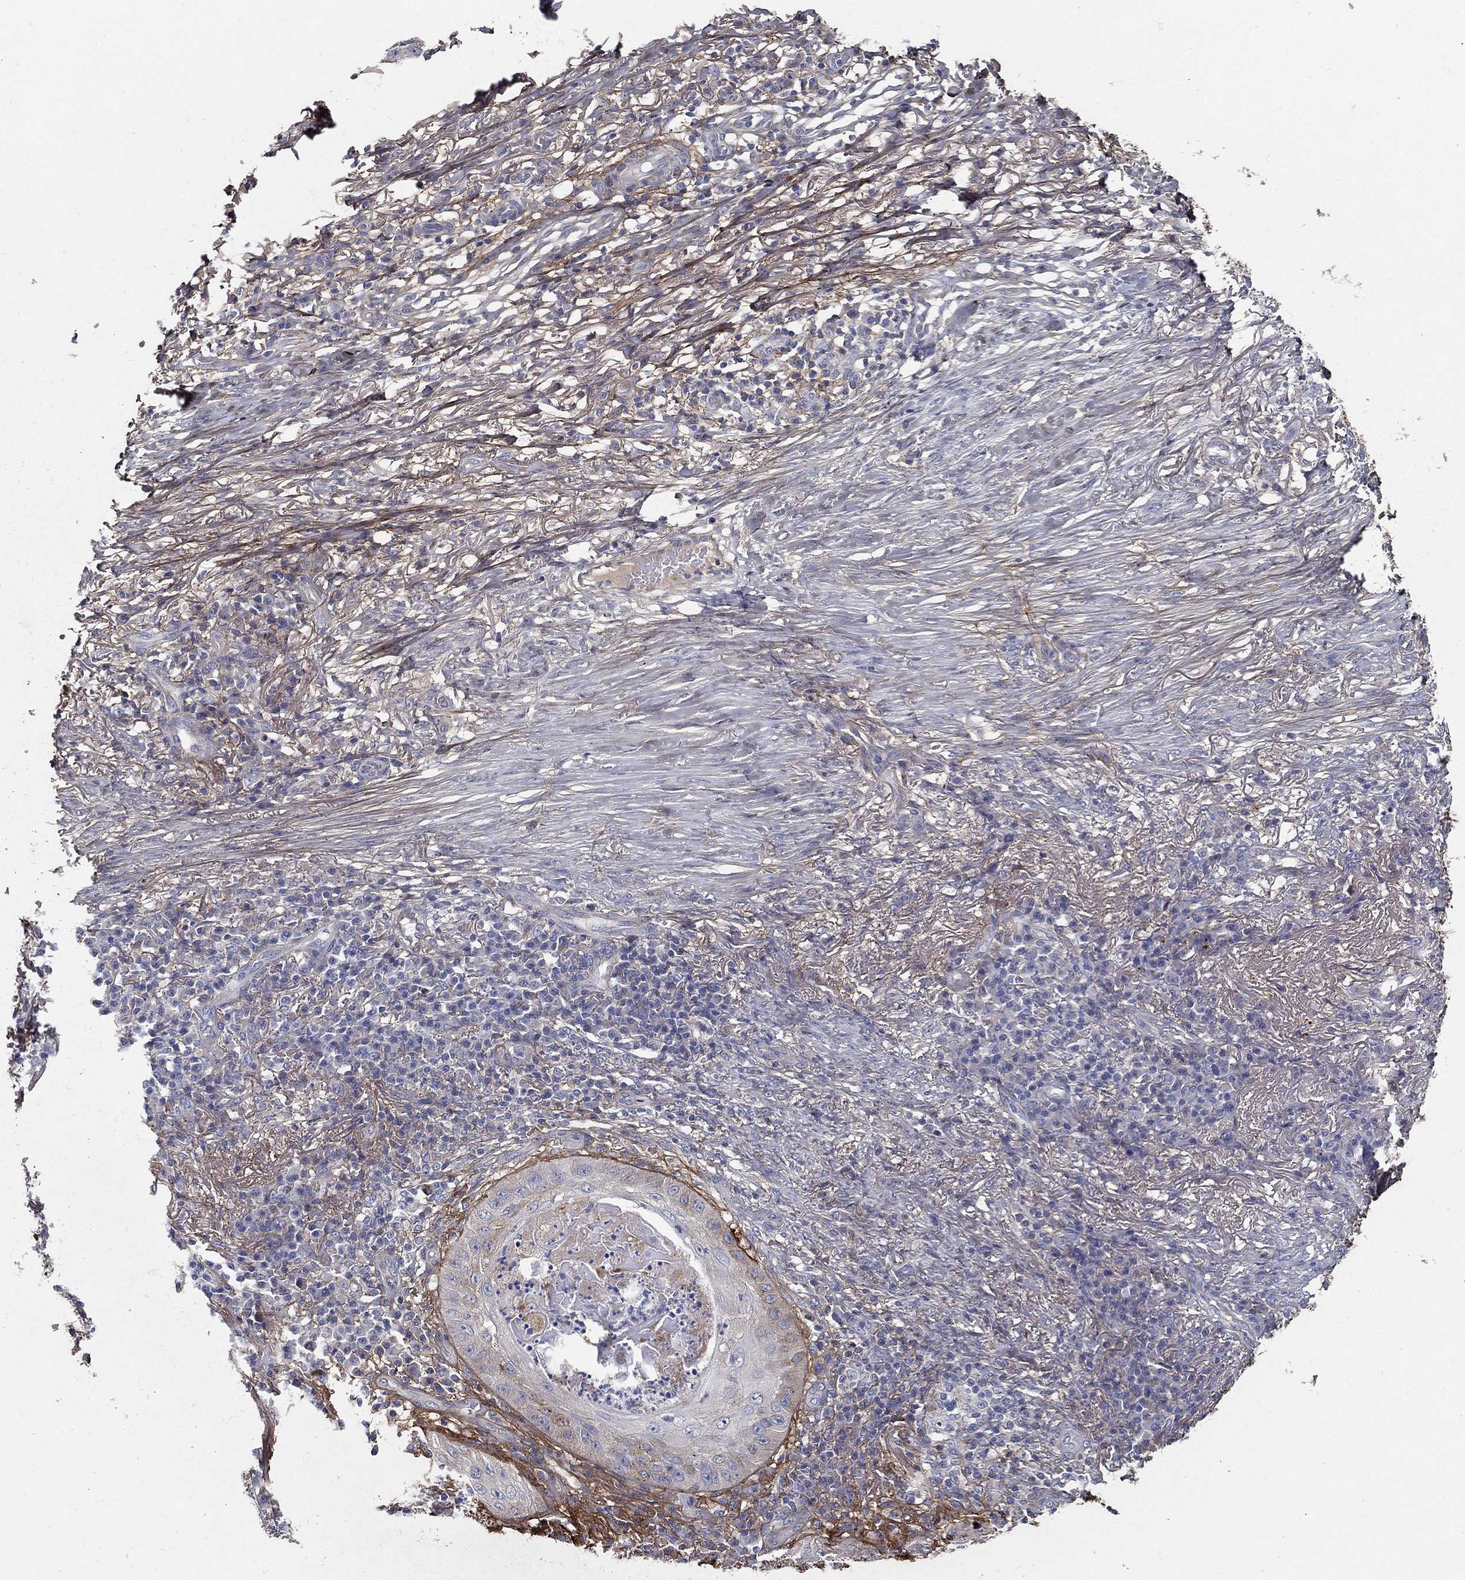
{"staining": {"intensity": "strong", "quantity": "<25%", "location": "cytoplasmic/membranous"}, "tissue": "skin cancer", "cell_type": "Tumor cells", "image_type": "cancer", "snomed": [{"axis": "morphology", "description": "Squamous cell carcinoma, NOS"}, {"axis": "topography", "description": "Skin"}], "caption": "Protein staining of skin cancer tissue demonstrates strong cytoplasmic/membranous expression in approximately <25% of tumor cells. (IHC, brightfield microscopy, high magnification).", "gene": "TGFBI", "patient": {"sex": "male", "age": 70}}